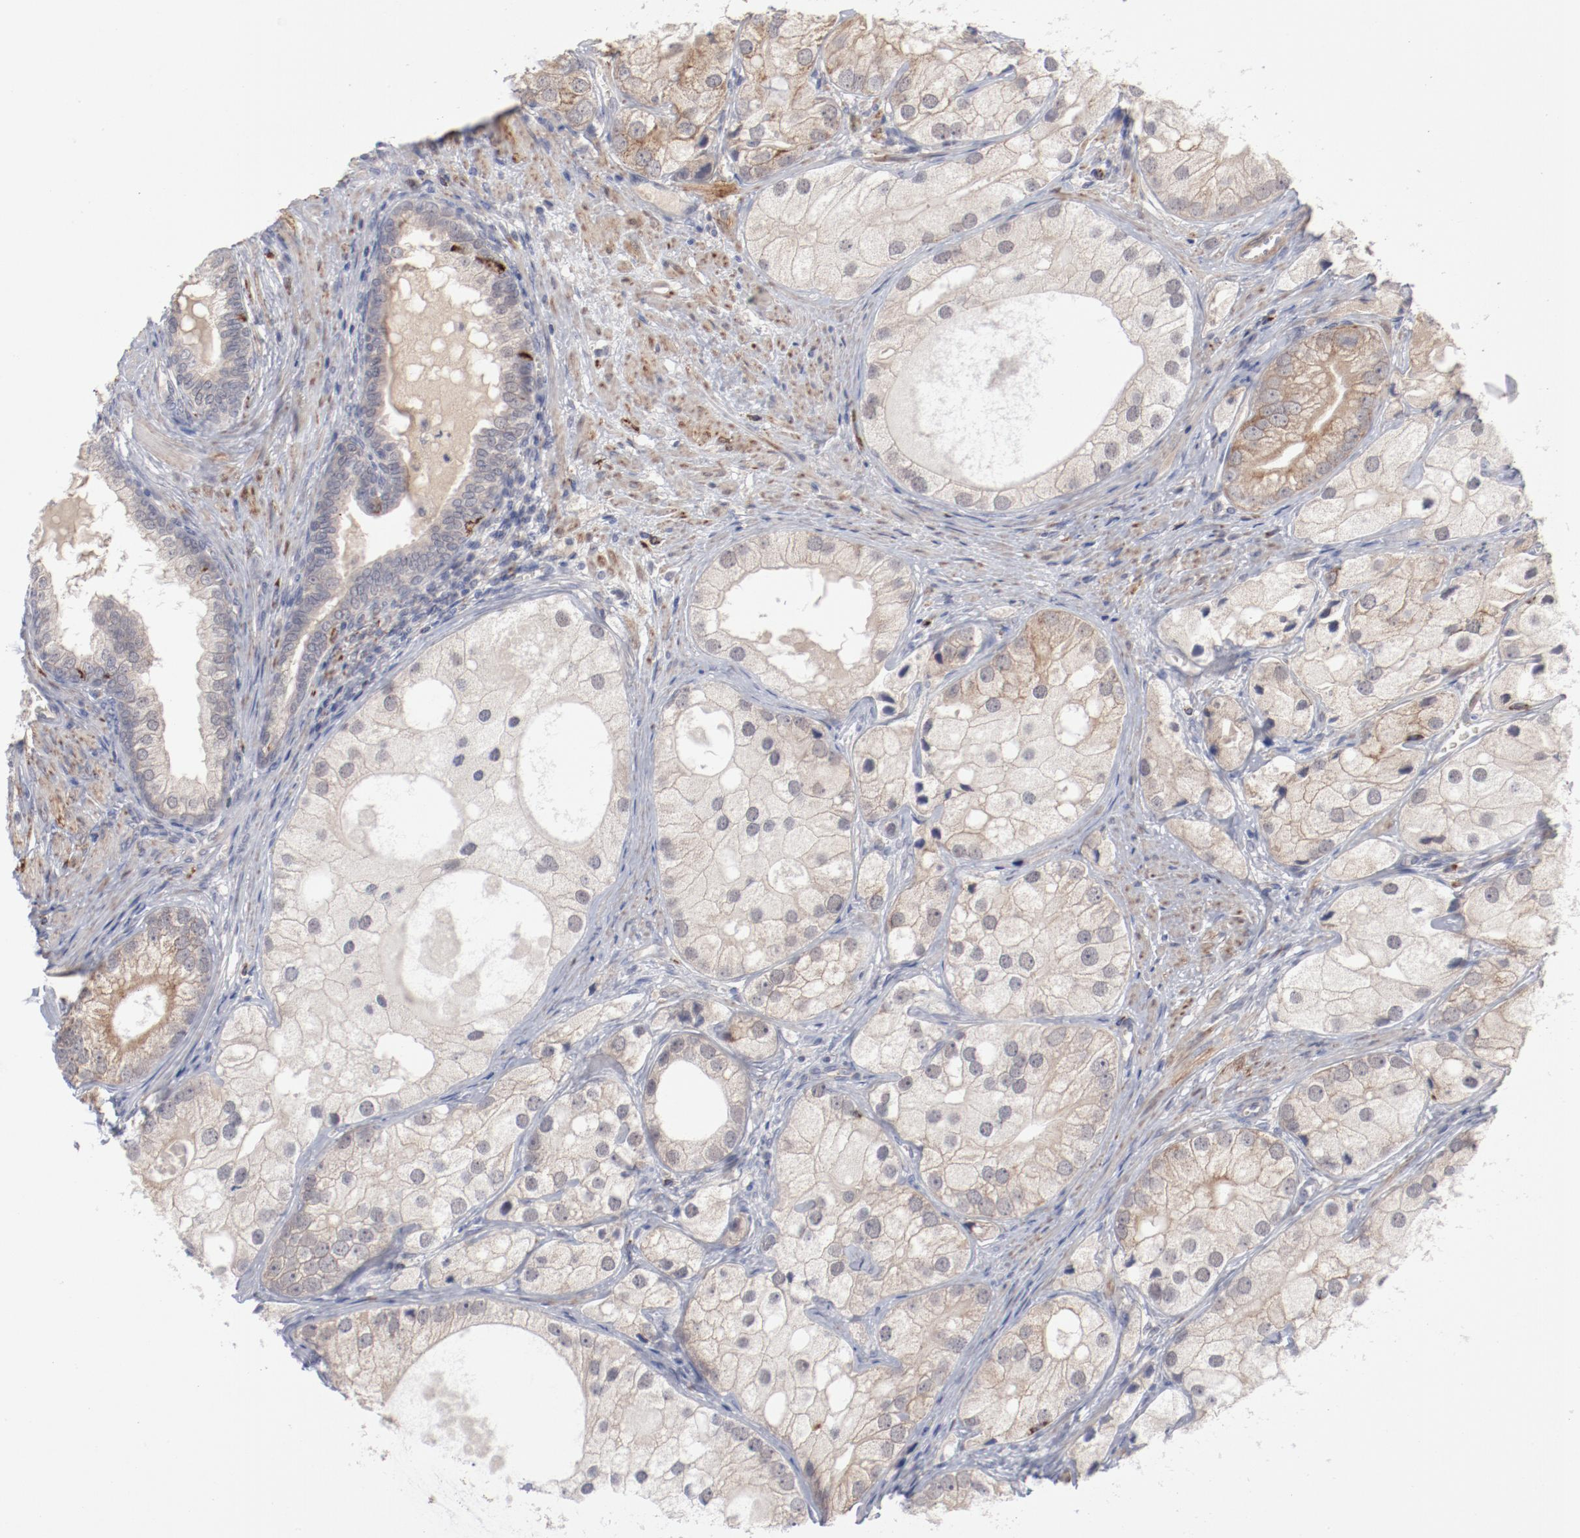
{"staining": {"intensity": "weak", "quantity": "25%-75%", "location": "cytoplasmic/membranous"}, "tissue": "prostate cancer", "cell_type": "Tumor cells", "image_type": "cancer", "snomed": [{"axis": "morphology", "description": "Adenocarcinoma, Low grade"}, {"axis": "topography", "description": "Prostate"}], "caption": "A low amount of weak cytoplasmic/membranous staining is appreciated in approximately 25%-75% of tumor cells in prostate cancer tissue.", "gene": "SH3BGR", "patient": {"sex": "male", "age": 69}}